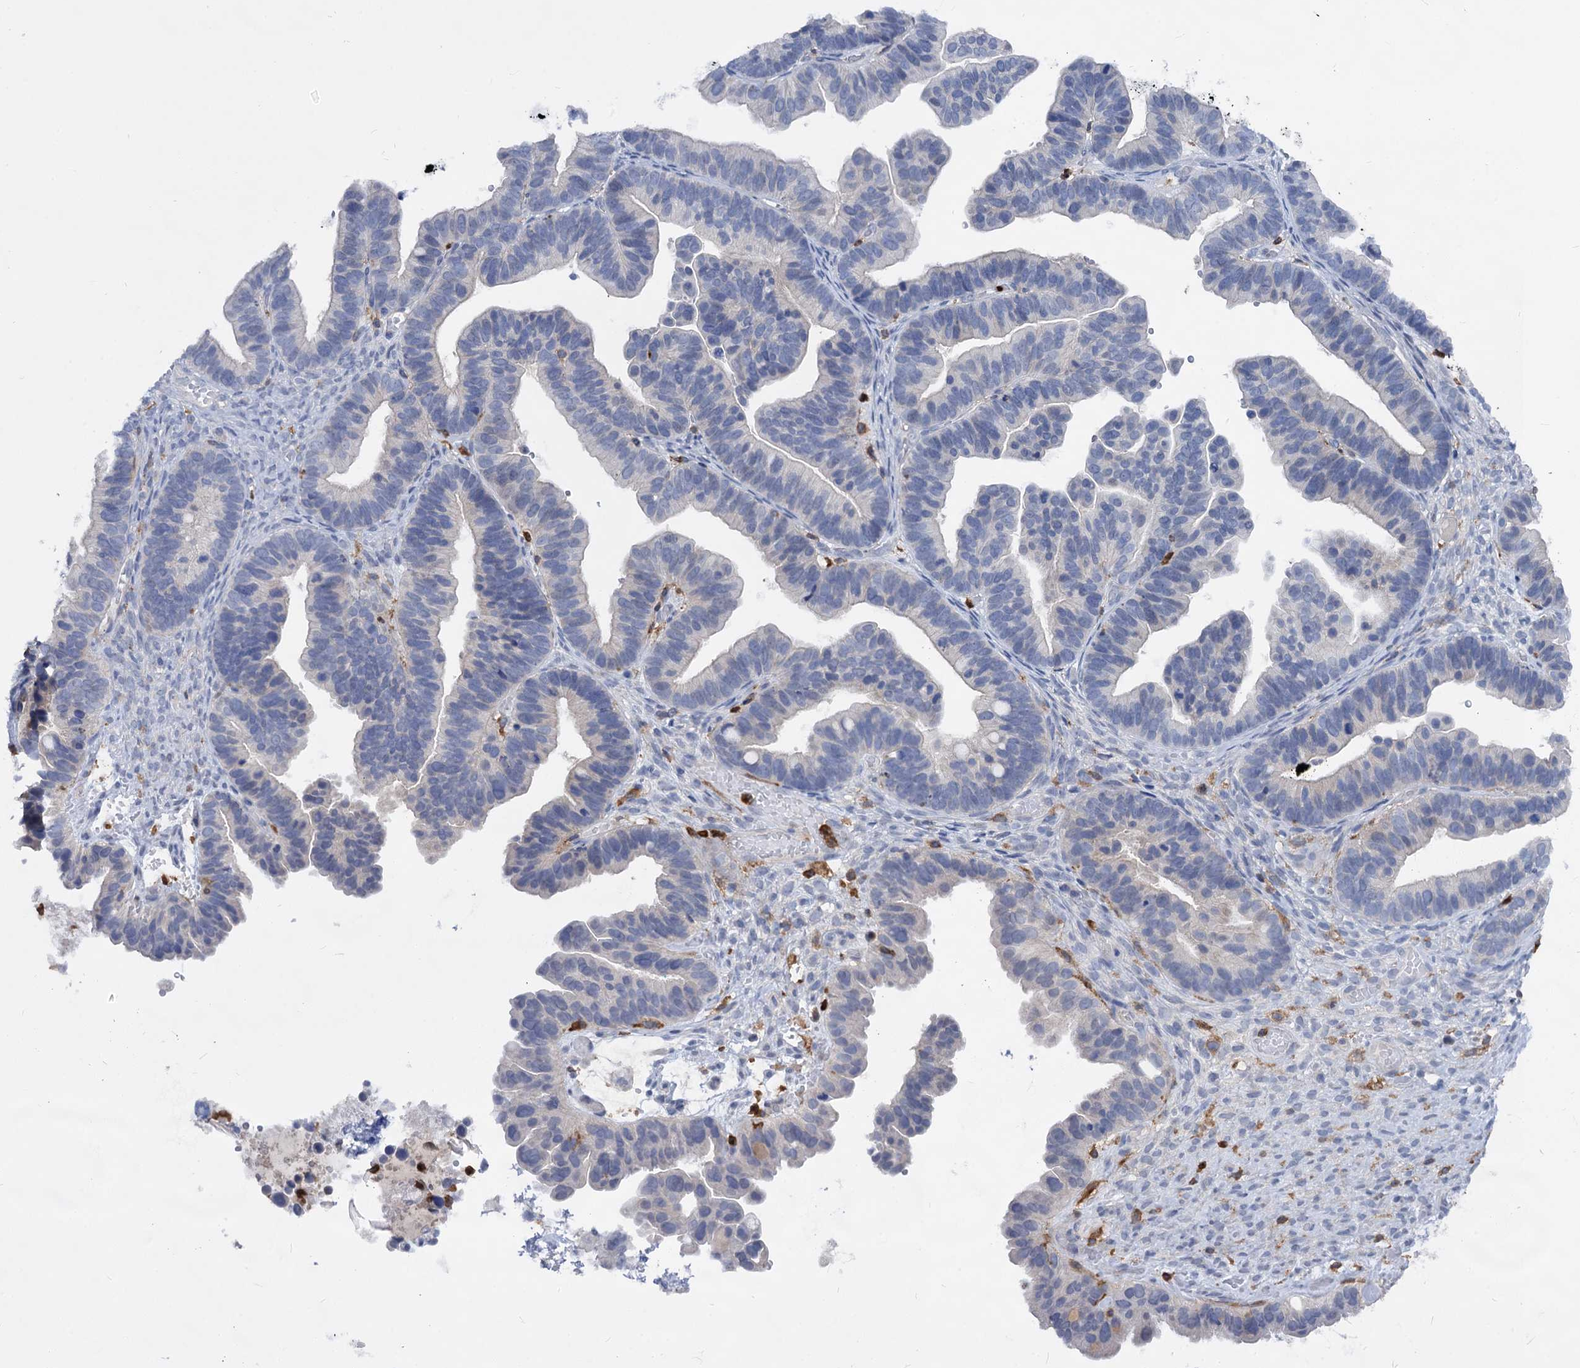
{"staining": {"intensity": "negative", "quantity": "none", "location": "none"}, "tissue": "ovarian cancer", "cell_type": "Tumor cells", "image_type": "cancer", "snomed": [{"axis": "morphology", "description": "Cystadenocarcinoma, serous, NOS"}, {"axis": "topography", "description": "Ovary"}], "caption": "DAB immunohistochemical staining of ovarian cancer demonstrates no significant staining in tumor cells.", "gene": "RHOG", "patient": {"sex": "female", "age": 56}}